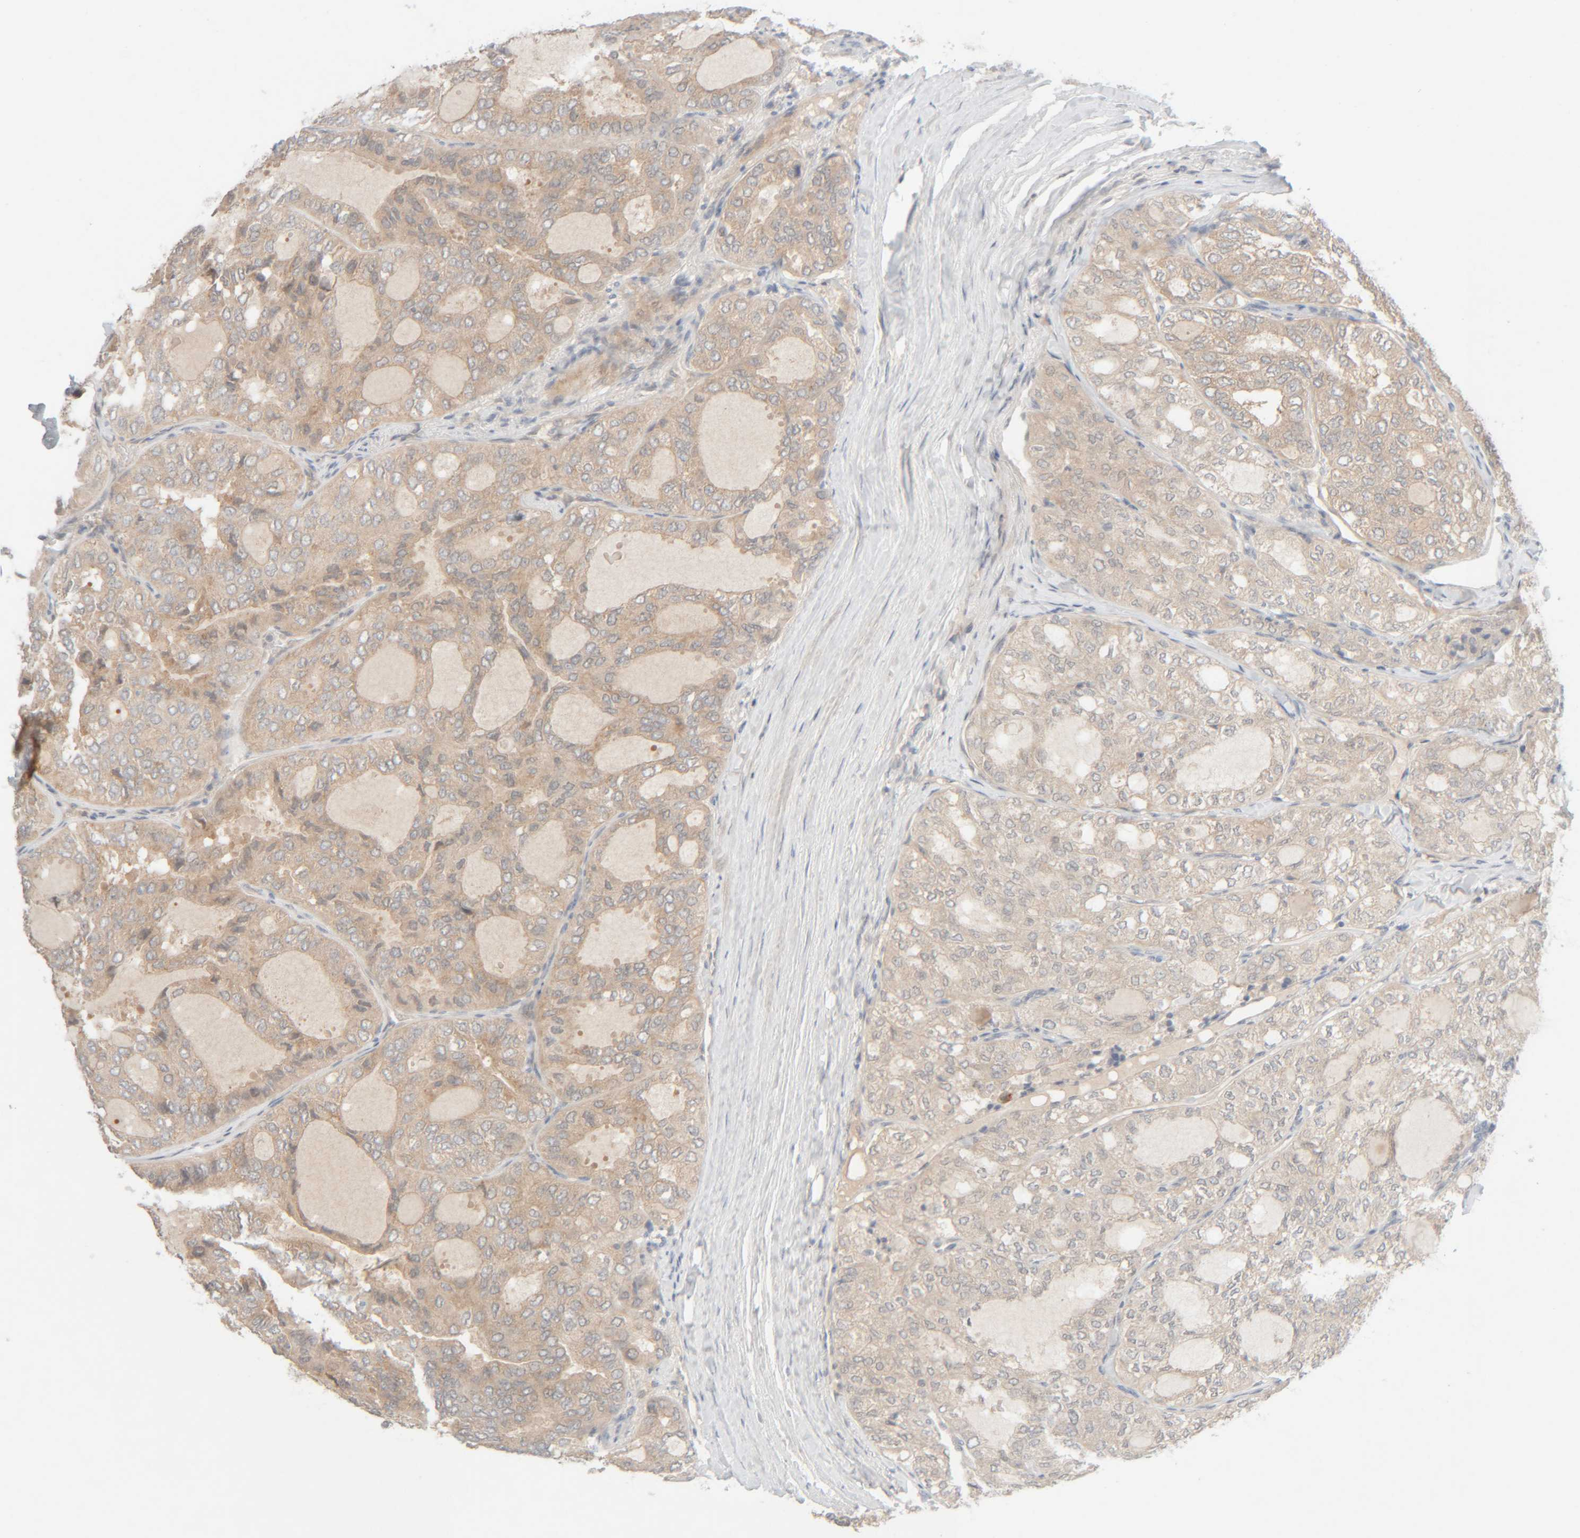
{"staining": {"intensity": "weak", "quantity": "25%-75%", "location": "cytoplasmic/membranous"}, "tissue": "thyroid cancer", "cell_type": "Tumor cells", "image_type": "cancer", "snomed": [{"axis": "morphology", "description": "Follicular adenoma carcinoma, NOS"}, {"axis": "topography", "description": "Thyroid gland"}], "caption": "This photomicrograph demonstrates immunohistochemistry (IHC) staining of thyroid cancer, with low weak cytoplasmic/membranous staining in approximately 25%-75% of tumor cells.", "gene": "CHKA", "patient": {"sex": "male", "age": 75}}